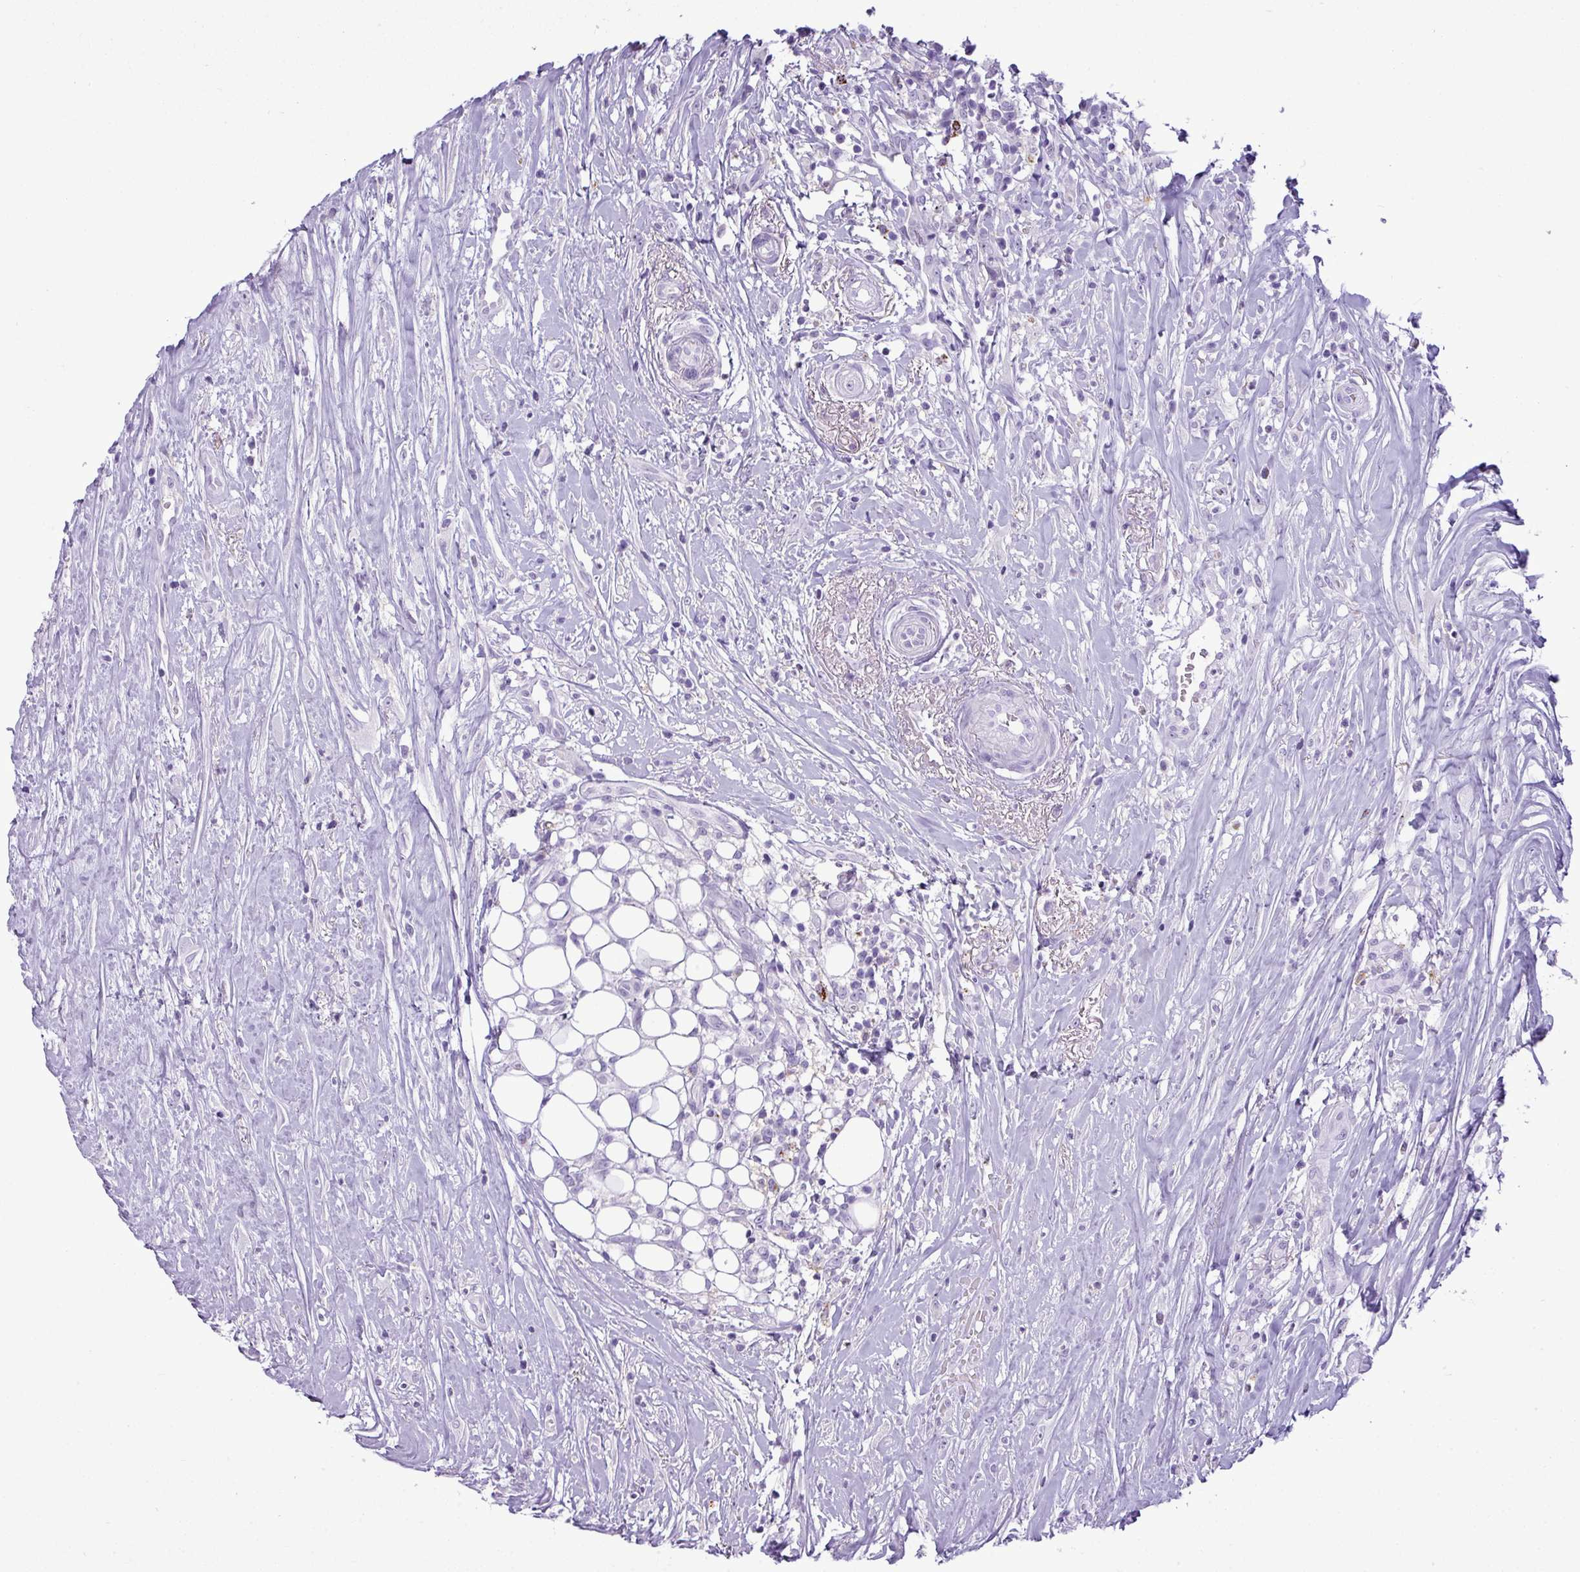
{"staining": {"intensity": "negative", "quantity": "none", "location": "none"}, "tissue": "head and neck cancer", "cell_type": "Tumor cells", "image_type": "cancer", "snomed": [{"axis": "morphology", "description": "Squamous cell carcinoma, NOS"}, {"axis": "topography", "description": "Head-Neck"}], "caption": "Human squamous cell carcinoma (head and neck) stained for a protein using immunohistochemistry (IHC) displays no staining in tumor cells.", "gene": "RBMXL2", "patient": {"sex": "male", "age": 83}}